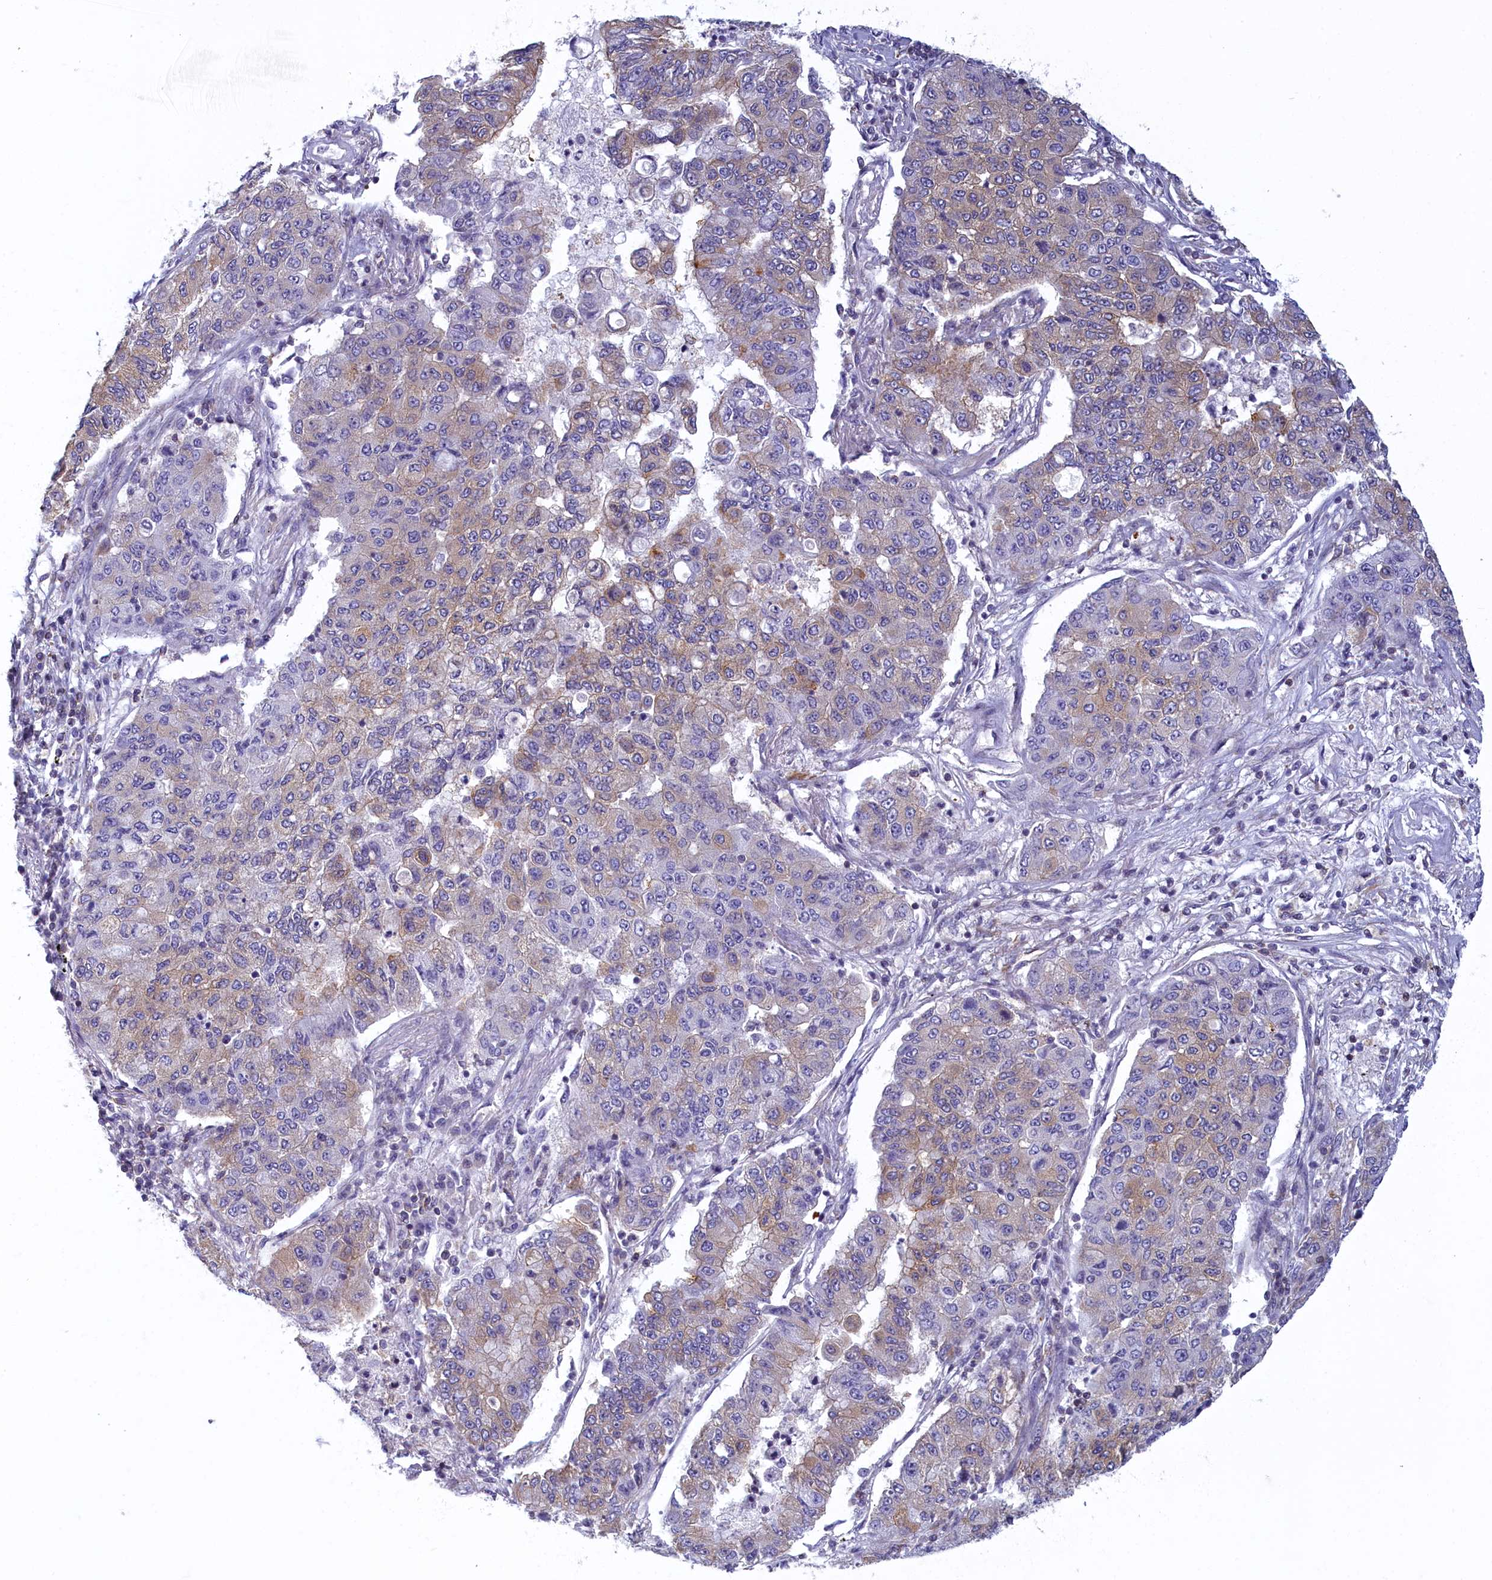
{"staining": {"intensity": "weak", "quantity": "25%-75%", "location": "cytoplasmic/membranous"}, "tissue": "lung cancer", "cell_type": "Tumor cells", "image_type": "cancer", "snomed": [{"axis": "morphology", "description": "Squamous cell carcinoma, NOS"}, {"axis": "topography", "description": "Lung"}], "caption": "A photomicrograph of human lung squamous cell carcinoma stained for a protein shows weak cytoplasmic/membranous brown staining in tumor cells.", "gene": "NOL10", "patient": {"sex": "male", "age": 74}}